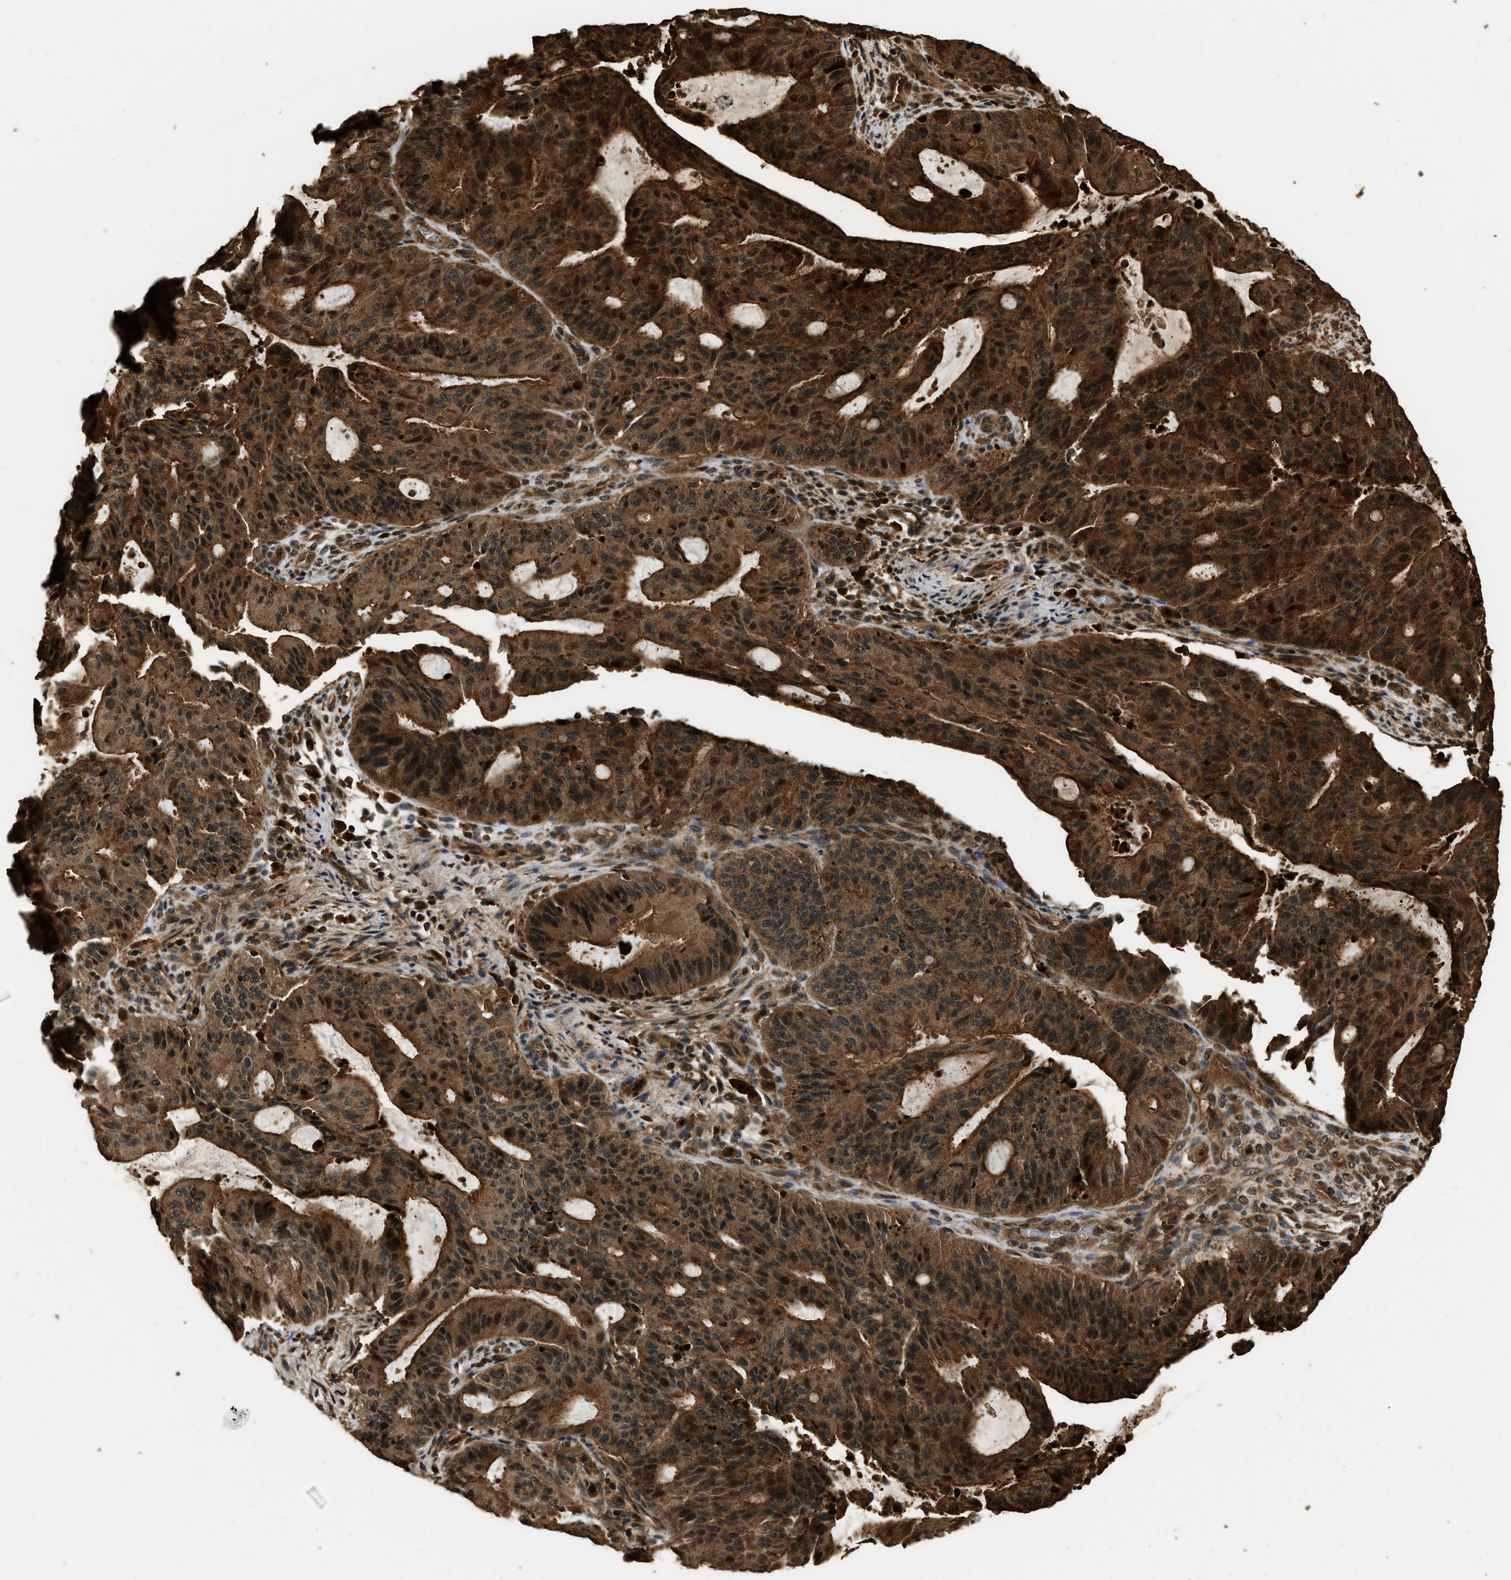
{"staining": {"intensity": "strong", "quantity": ">75%", "location": "cytoplasmic/membranous,nuclear"}, "tissue": "liver cancer", "cell_type": "Tumor cells", "image_type": "cancer", "snomed": [{"axis": "morphology", "description": "Normal tissue, NOS"}, {"axis": "morphology", "description": "Cholangiocarcinoma"}, {"axis": "topography", "description": "Liver"}, {"axis": "topography", "description": "Peripheral nerve tissue"}], "caption": "An IHC micrograph of tumor tissue is shown. Protein staining in brown shows strong cytoplasmic/membranous and nuclear positivity in liver cancer within tumor cells.", "gene": "RAP2A", "patient": {"sex": "female", "age": 73}}